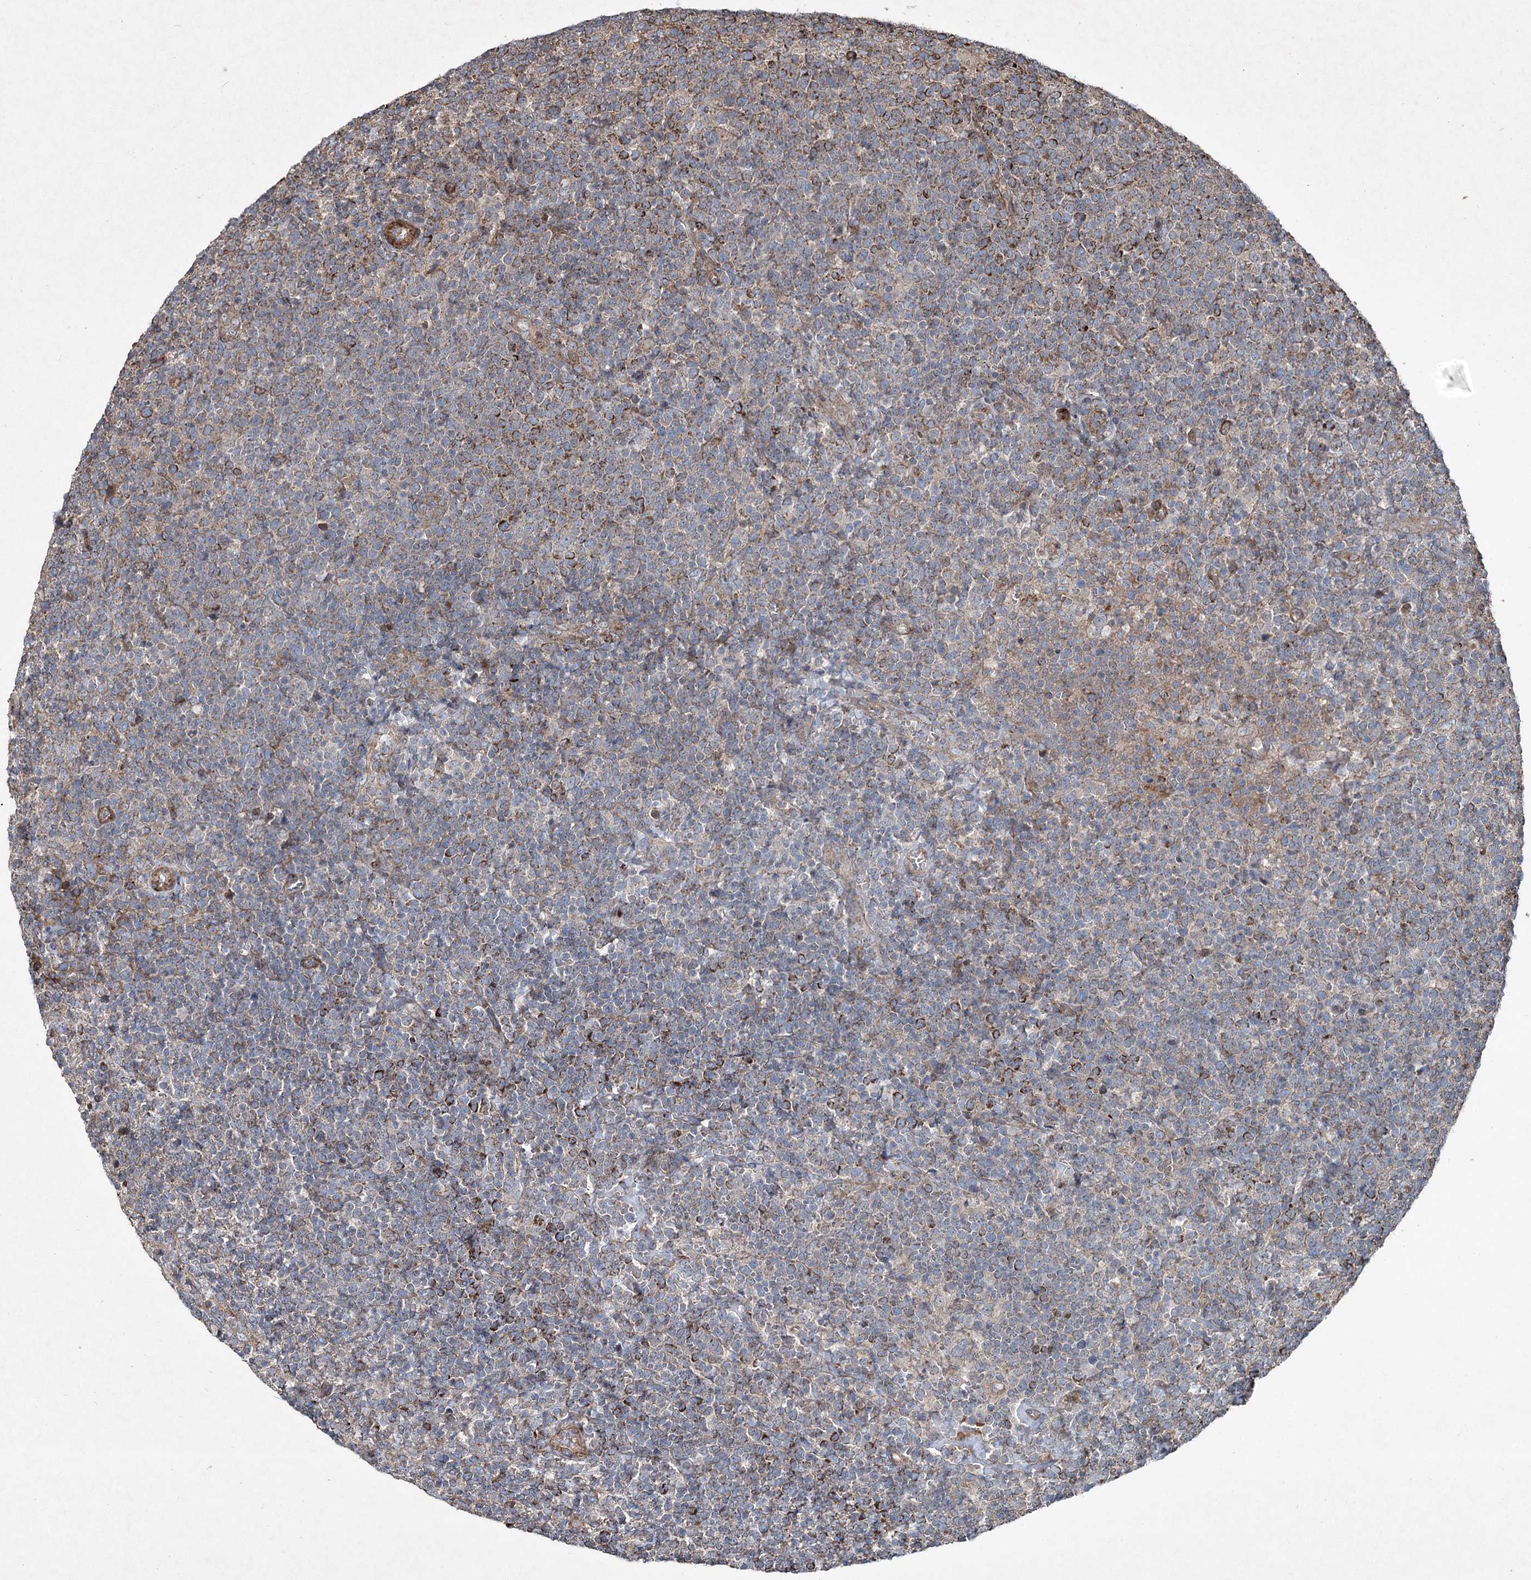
{"staining": {"intensity": "strong", "quantity": "25%-75%", "location": "cytoplasmic/membranous"}, "tissue": "lymphoma", "cell_type": "Tumor cells", "image_type": "cancer", "snomed": [{"axis": "morphology", "description": "Malignant lymphoma, non-Hodgkin's type, High grade"}, {"axis": "topography", "description": "Lymph node"}], "caption": "High-magnification brightfield microscopy of high-grade malignant lymphoma, non-Hodgkin's type stained with DAB (brown) and counterstained with hematoxylin (blue). tumor cells exhibit strong cytoplasmic/membranous positivity is identified in about25%-75% of cells. The staining was performed using DAB, with brown indicating positive protein expression. Nuclei are stained blue with hematoxylin.", "gene": "SERINC5", "patient": {"sex": "male", "age": 61}}